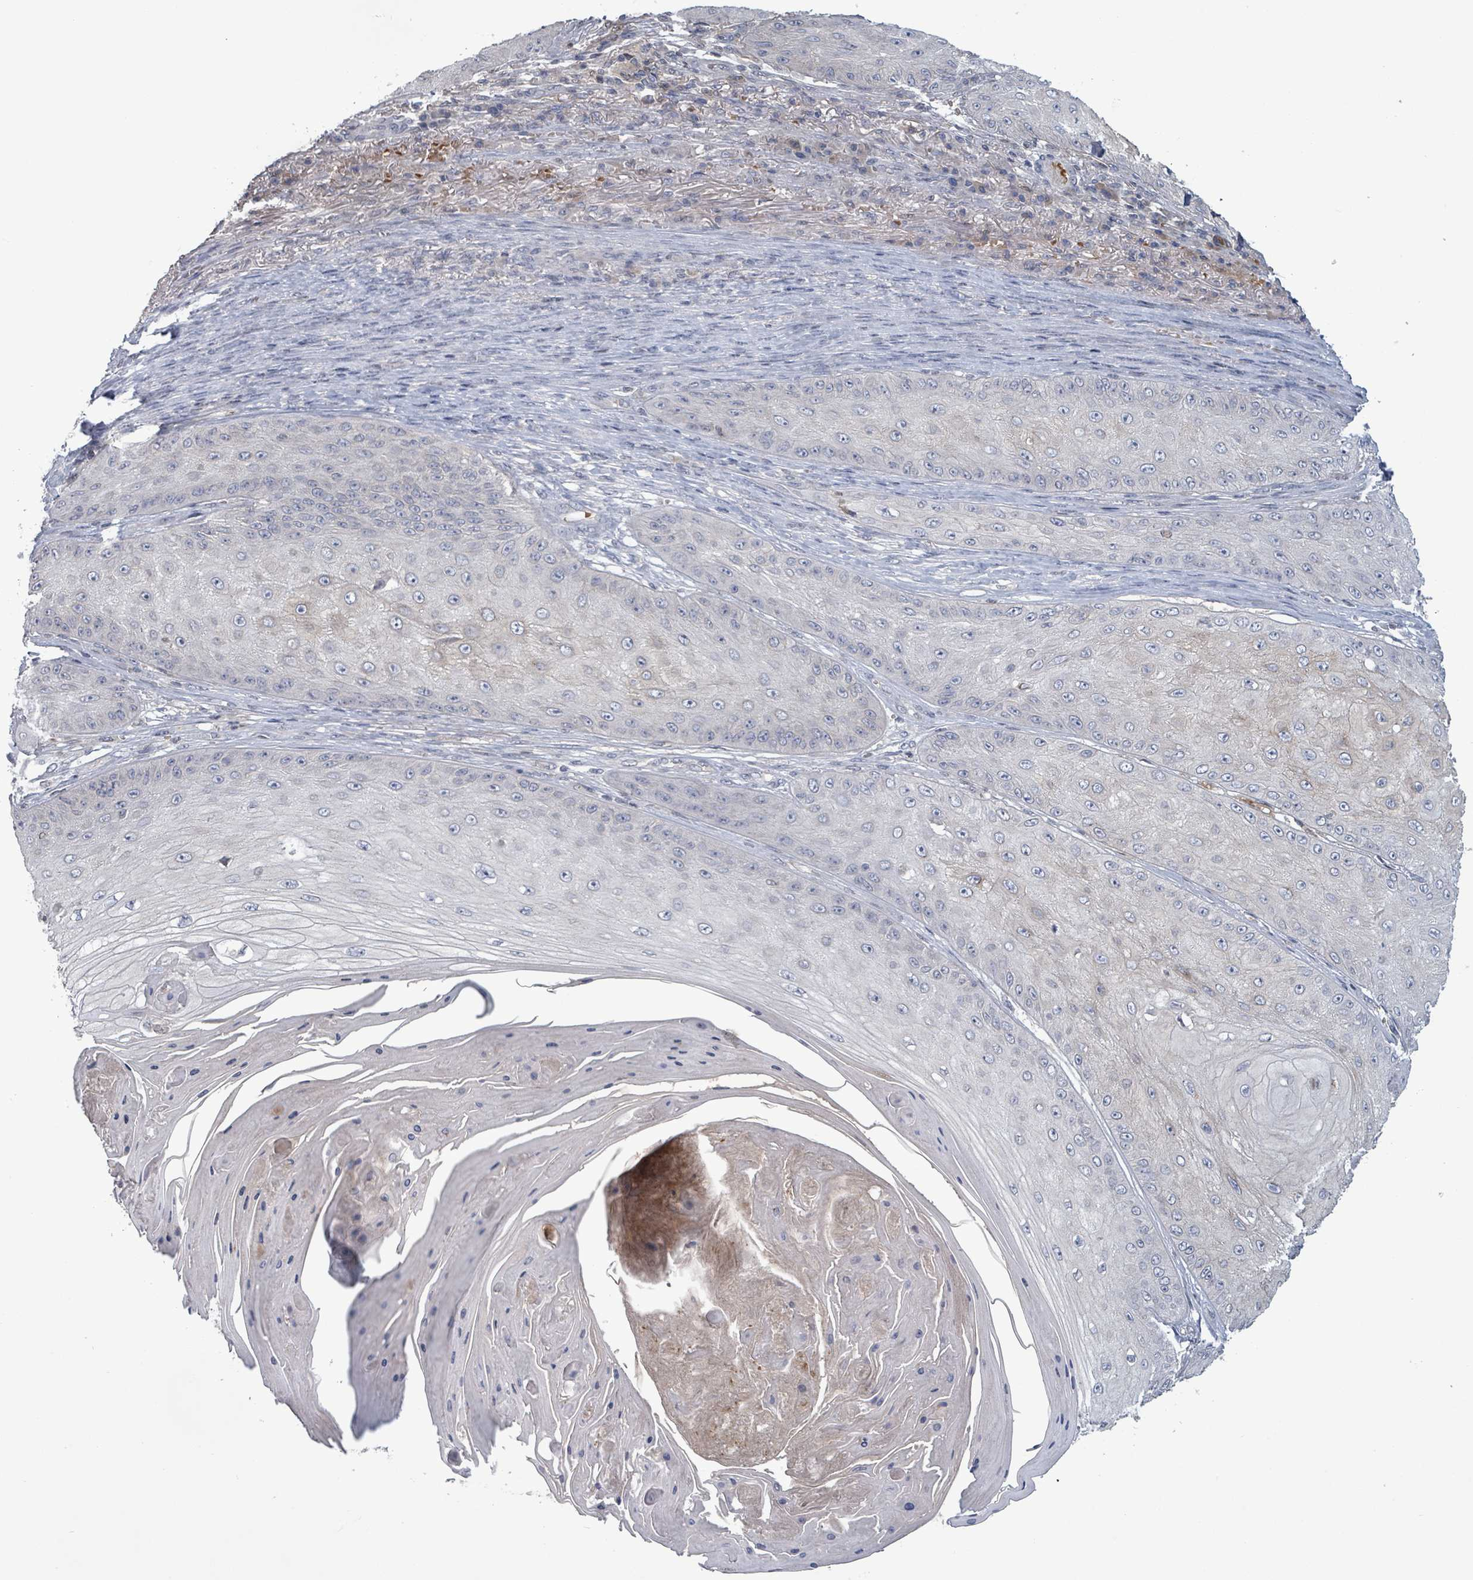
{"staining": {"intensity": "negative", "quantity": "none", "location": "none"}, "tissue": "skin cancer", "cell_type": "Tumor cells", "image_type": "cancer", "snomed": [{"axis": "morphology", "description": "Squamous cell carcinoma, NOS"}, {"axis": "topography", "description": "Skin"}], "caption": "Skin cancer was stained to show a protein in brown. There is no significant staining in tumor cells.", "gene": "GRM8", "patient": {"sex": "male", "age": 70}}